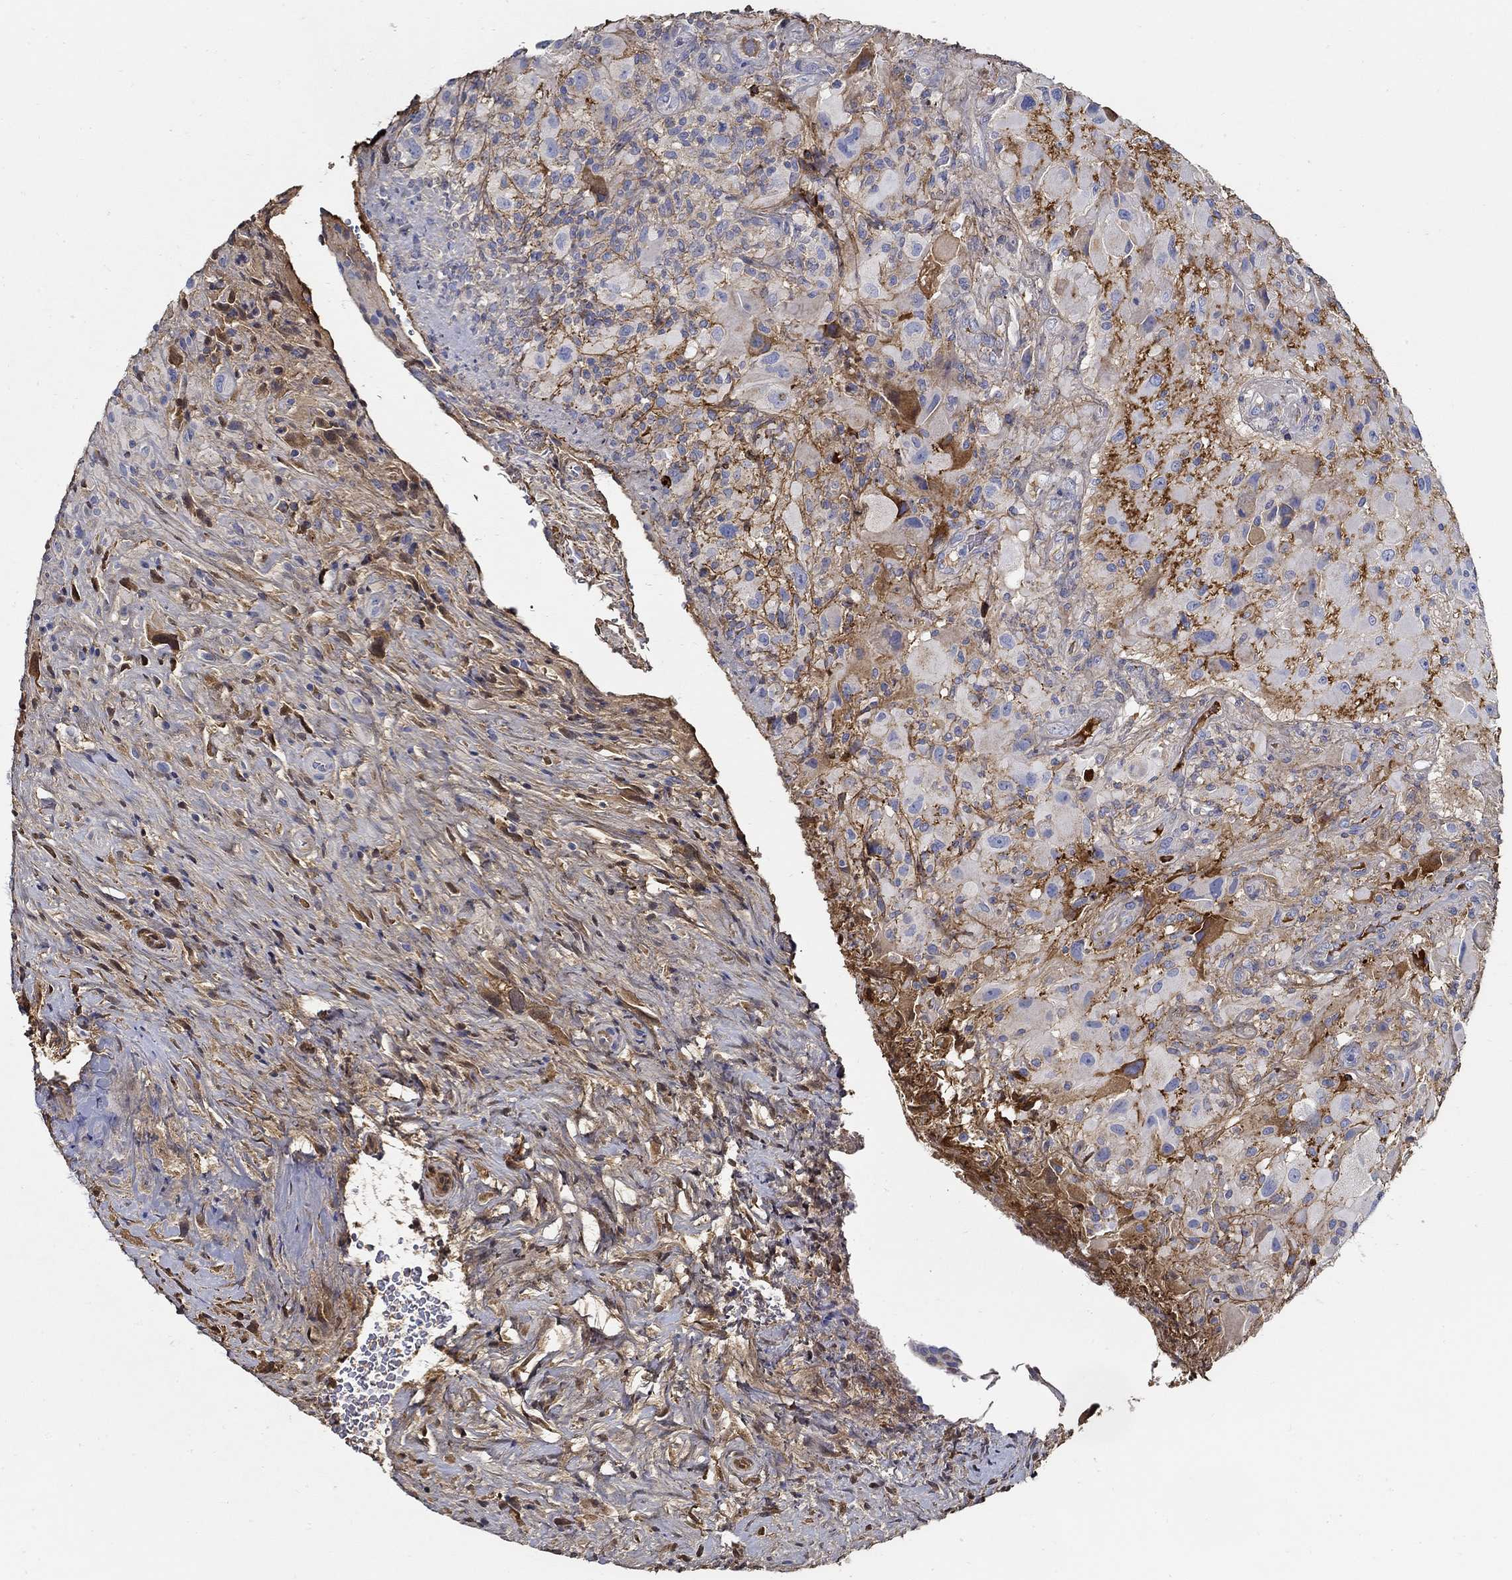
{"staining": {"intensity": "negative", "quantity": "none", "location": "none"}, "tissue": "glioma", "cell_type": "Tumor cells", "image_type": "cancer", "snomed": [{"axis": "morphology", "description": "Glioma, malignant, High grade"}, {"axis": "topography", "description": "Cerebral cortex"}], "caption": "The image demonstrates no staining of tumor cells in glioma.", "gene": "TGFBI", "patient": {"sex": "male", "age": 35}}